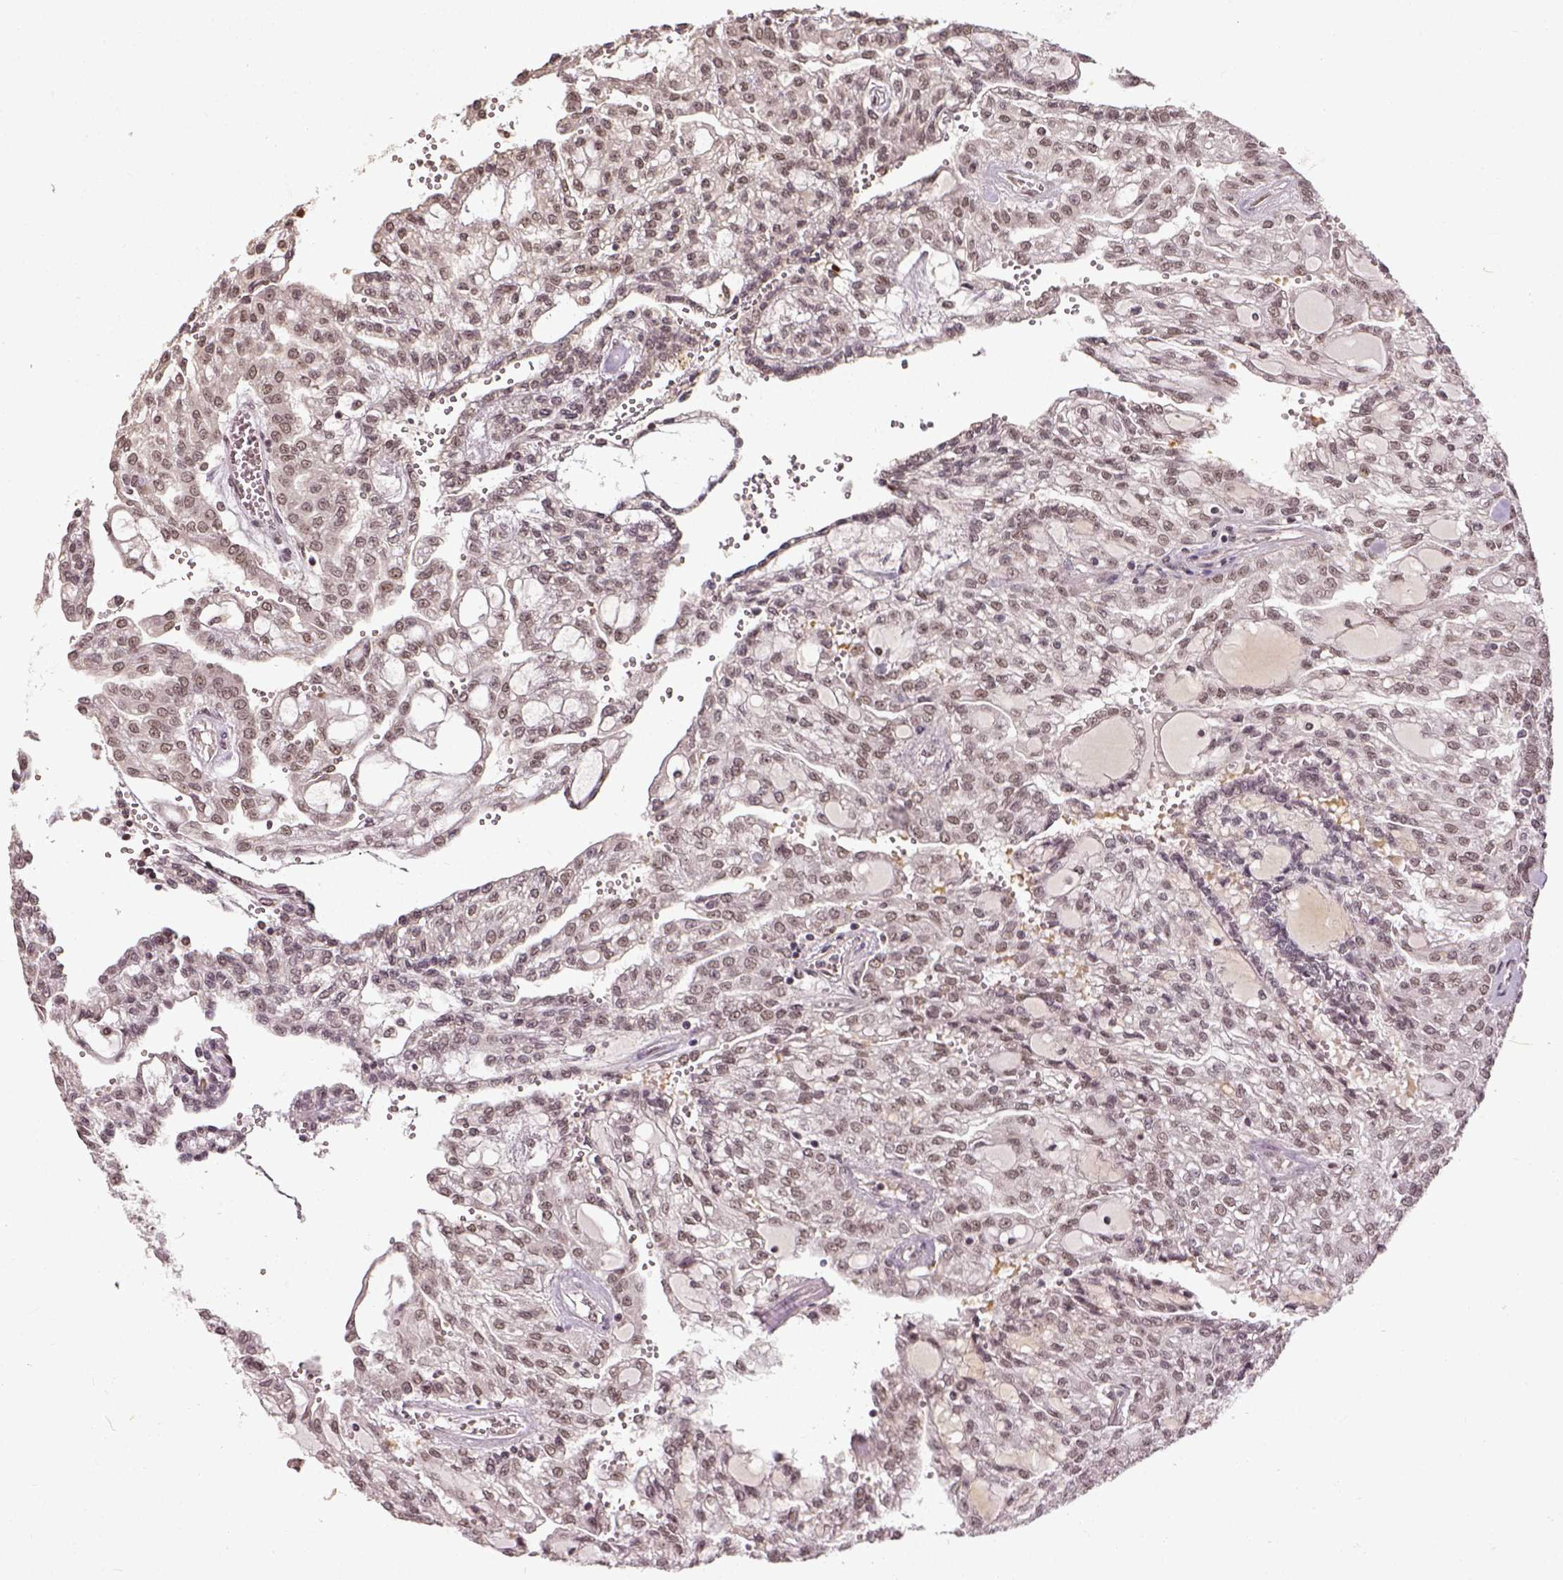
{"staining": {"intensity": "weak", "quantity": ">75%", "location": "nuclear"}, "tissue": "renal cancer", "cell_type": "Tumor cells", "image_type": "cancer", "snomed": [{"axis": "morphology", "description": "Adenocarcinoma, NOS"}, {"axis": "topography", "description": "Kidney"}], "caption": "This micrograph demonstrates immunohistochemistry (IHC) staining of renal cancer (adenocarcinoma), with low weak nuclear positivity in about >75% of tumor cells.", "gene": "ATRX", "patient": {"sex": "male", "age": 63}}